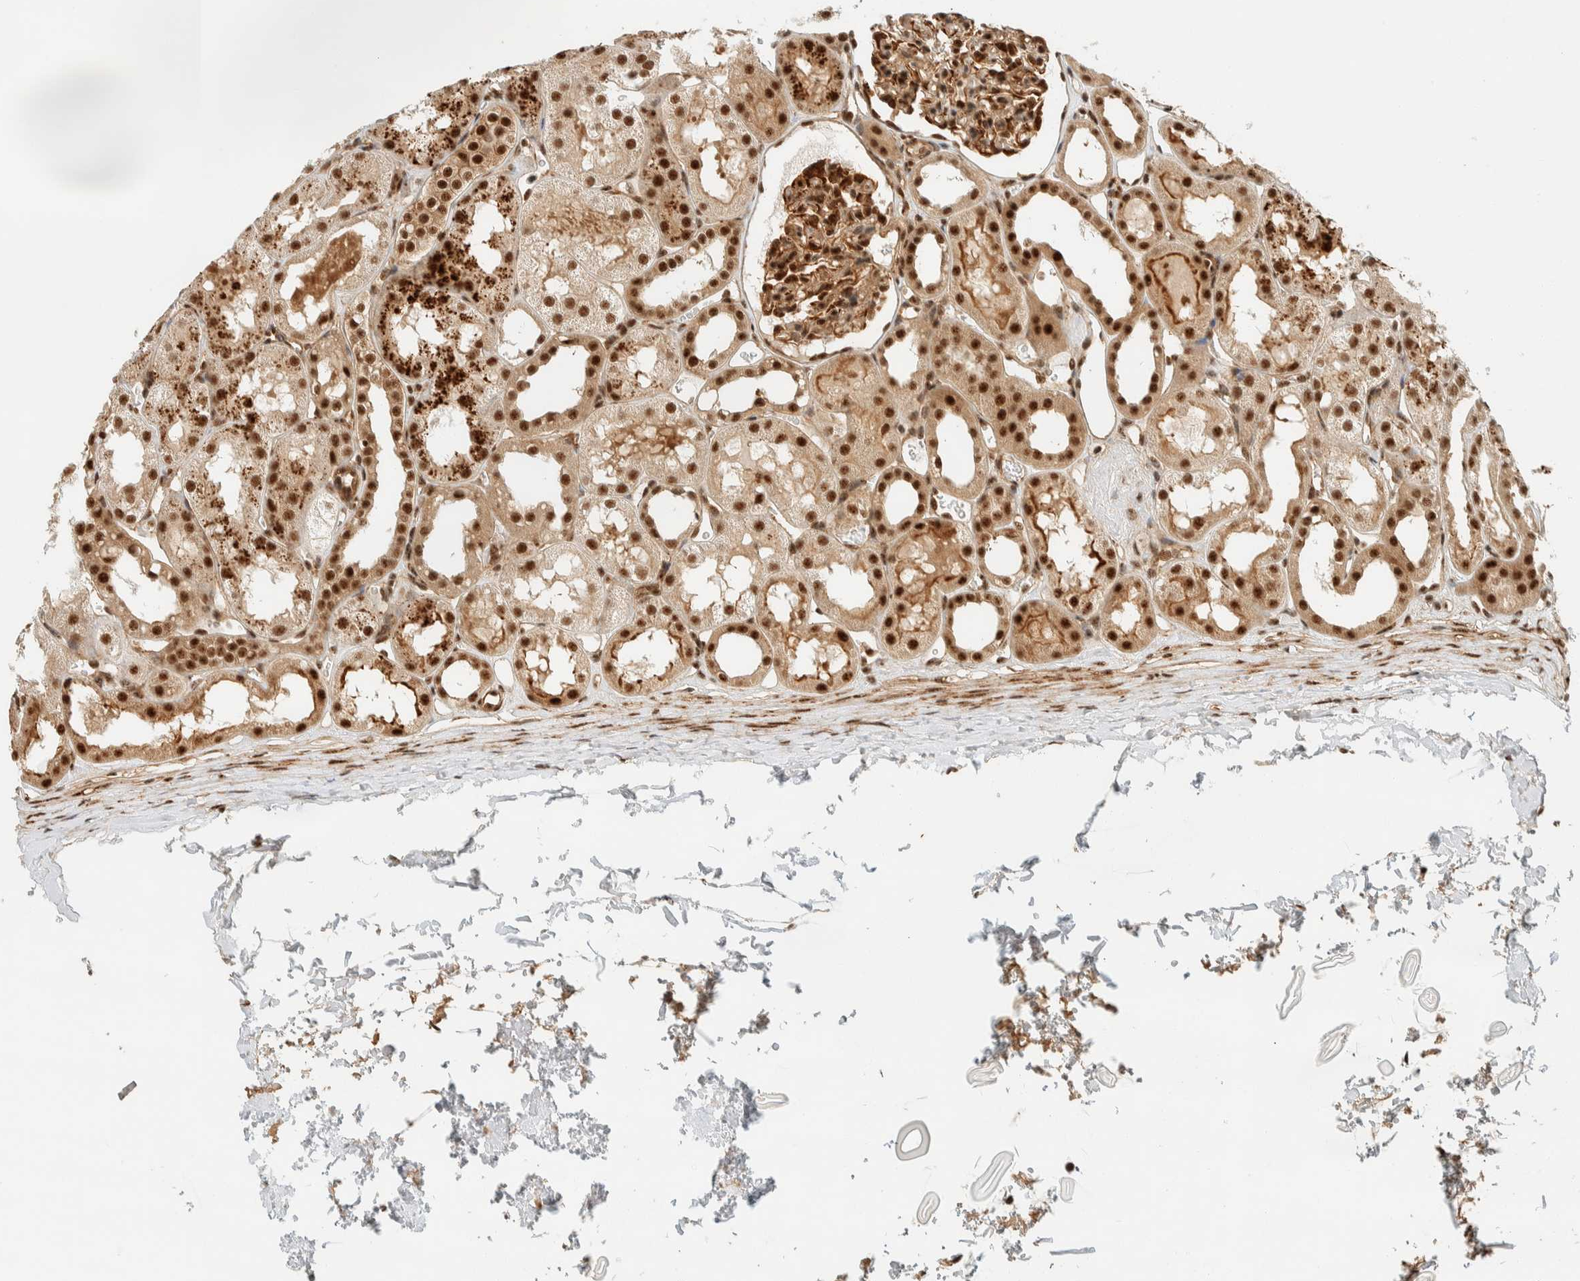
{"staining": {"intensity": "moderate", "quantity": ">75%", "location": "nuclear"}, "tissue": "kidney", "cell_type": "Cells in glomeruli", "image_type": "normal", "snomed": [{"axis": "morphology", "description": "Normal tissue, NOS"}, {"axis": "topography", "description": "Kidney"}, {"axis": "topography", "description": "Urinary bladder"}], "caption": "This histopathology image exhibits normal kidney stained with IHC to label a protein in brown. The nuclear of cells in glomeruli show moderate positivity for the protein. Nuclei are counter-stained blue.", "gene": "SIK1", "patient": {"sex": "male", "age": 16}}